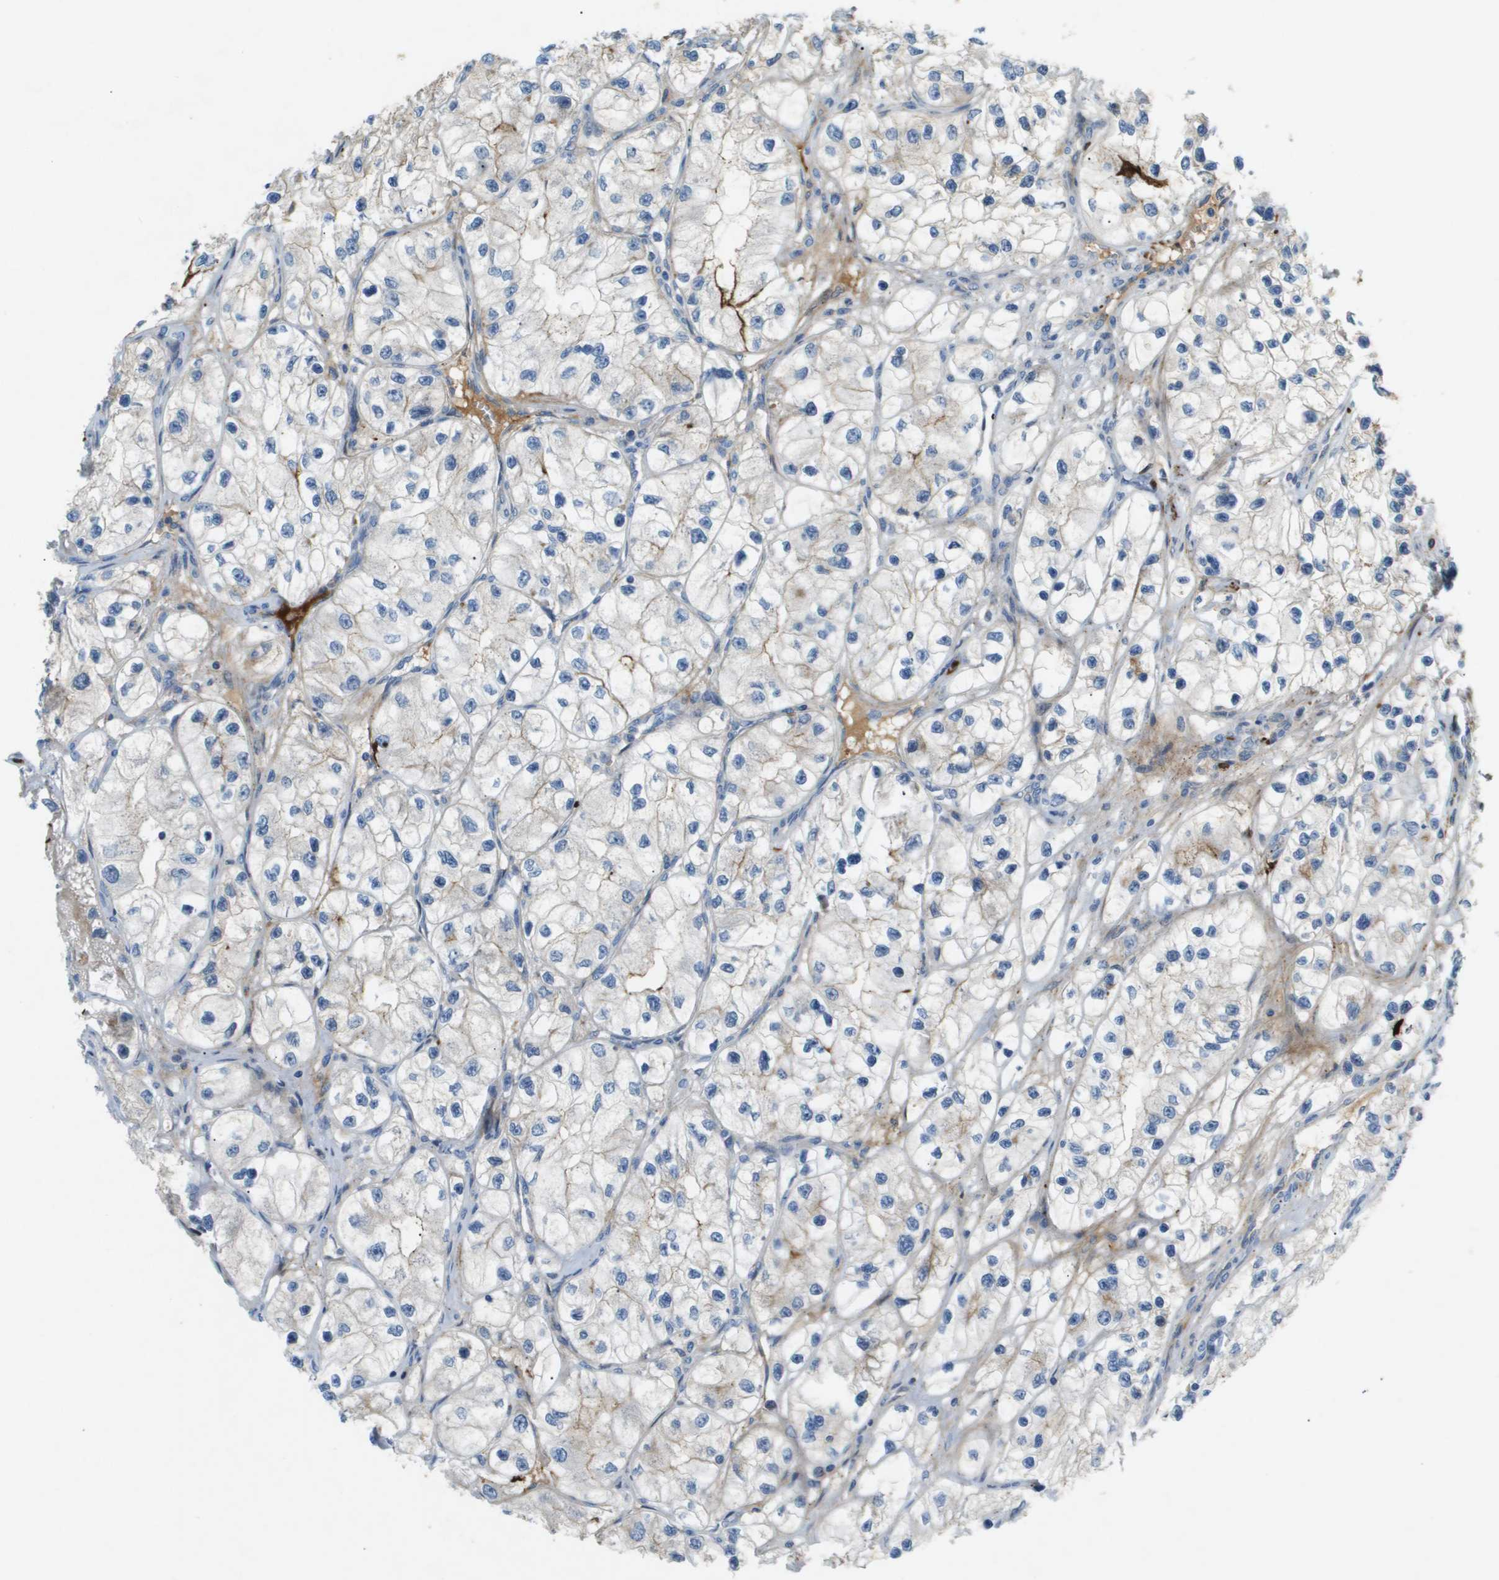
{"staining": {"intensity": "negative", "quantity": "none", "location": "none"}, "tissue": "renal cancer", "cell_type": "Tumor cells", "image_type": "cancer", "snomed": [{"axis": "morphology", "description": "Adenocarcinoma, NOS"}, {"axis": "topography", "description": "Kidney"}], "caption": "This is an immunohistochemistry histopathology image of human renal adenocarcinoma. There is no positivity in tumor cells.", "gene": "VTN", "patient": {"sex": "female", "age": 57}}